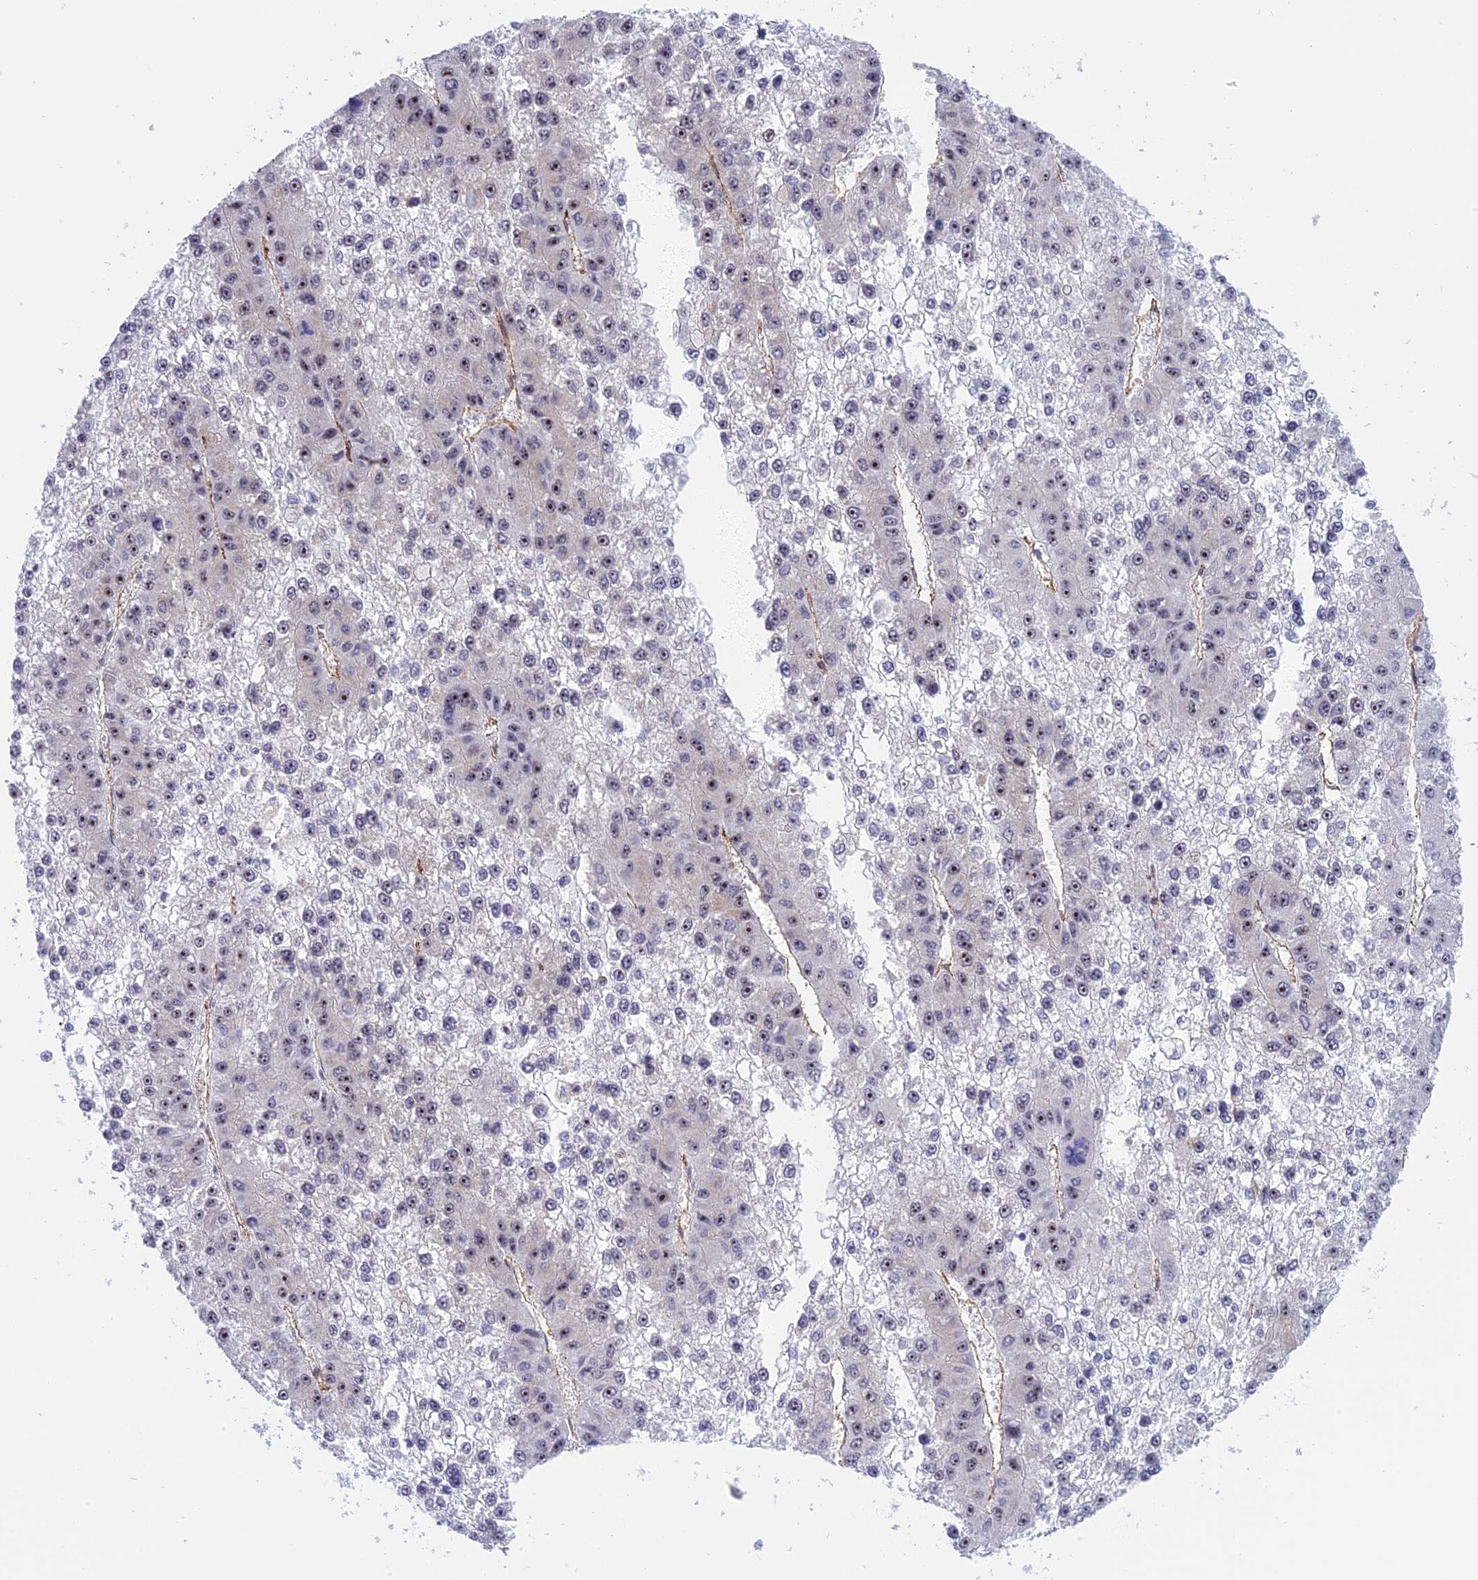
{"staining": {"intensity": "moderate", "quantity": "25%-75%", "location": "nuclear"}, "tissue": "liver cancer", "cell_type": "Tumor cells", "image_type": "cancer", "snomed": [{"axis": "morphology", "description": "Carcinoma, Hepatocellular, NOS"}, {"axis": "topography", "description": "Liver"}], "caption": "Moderate nuclear protein expression is seen in approximately 25%-75% of tumor cells in liver cancer.", "gene": "MPND", "patient": {"sex": "female", "age": 73}}